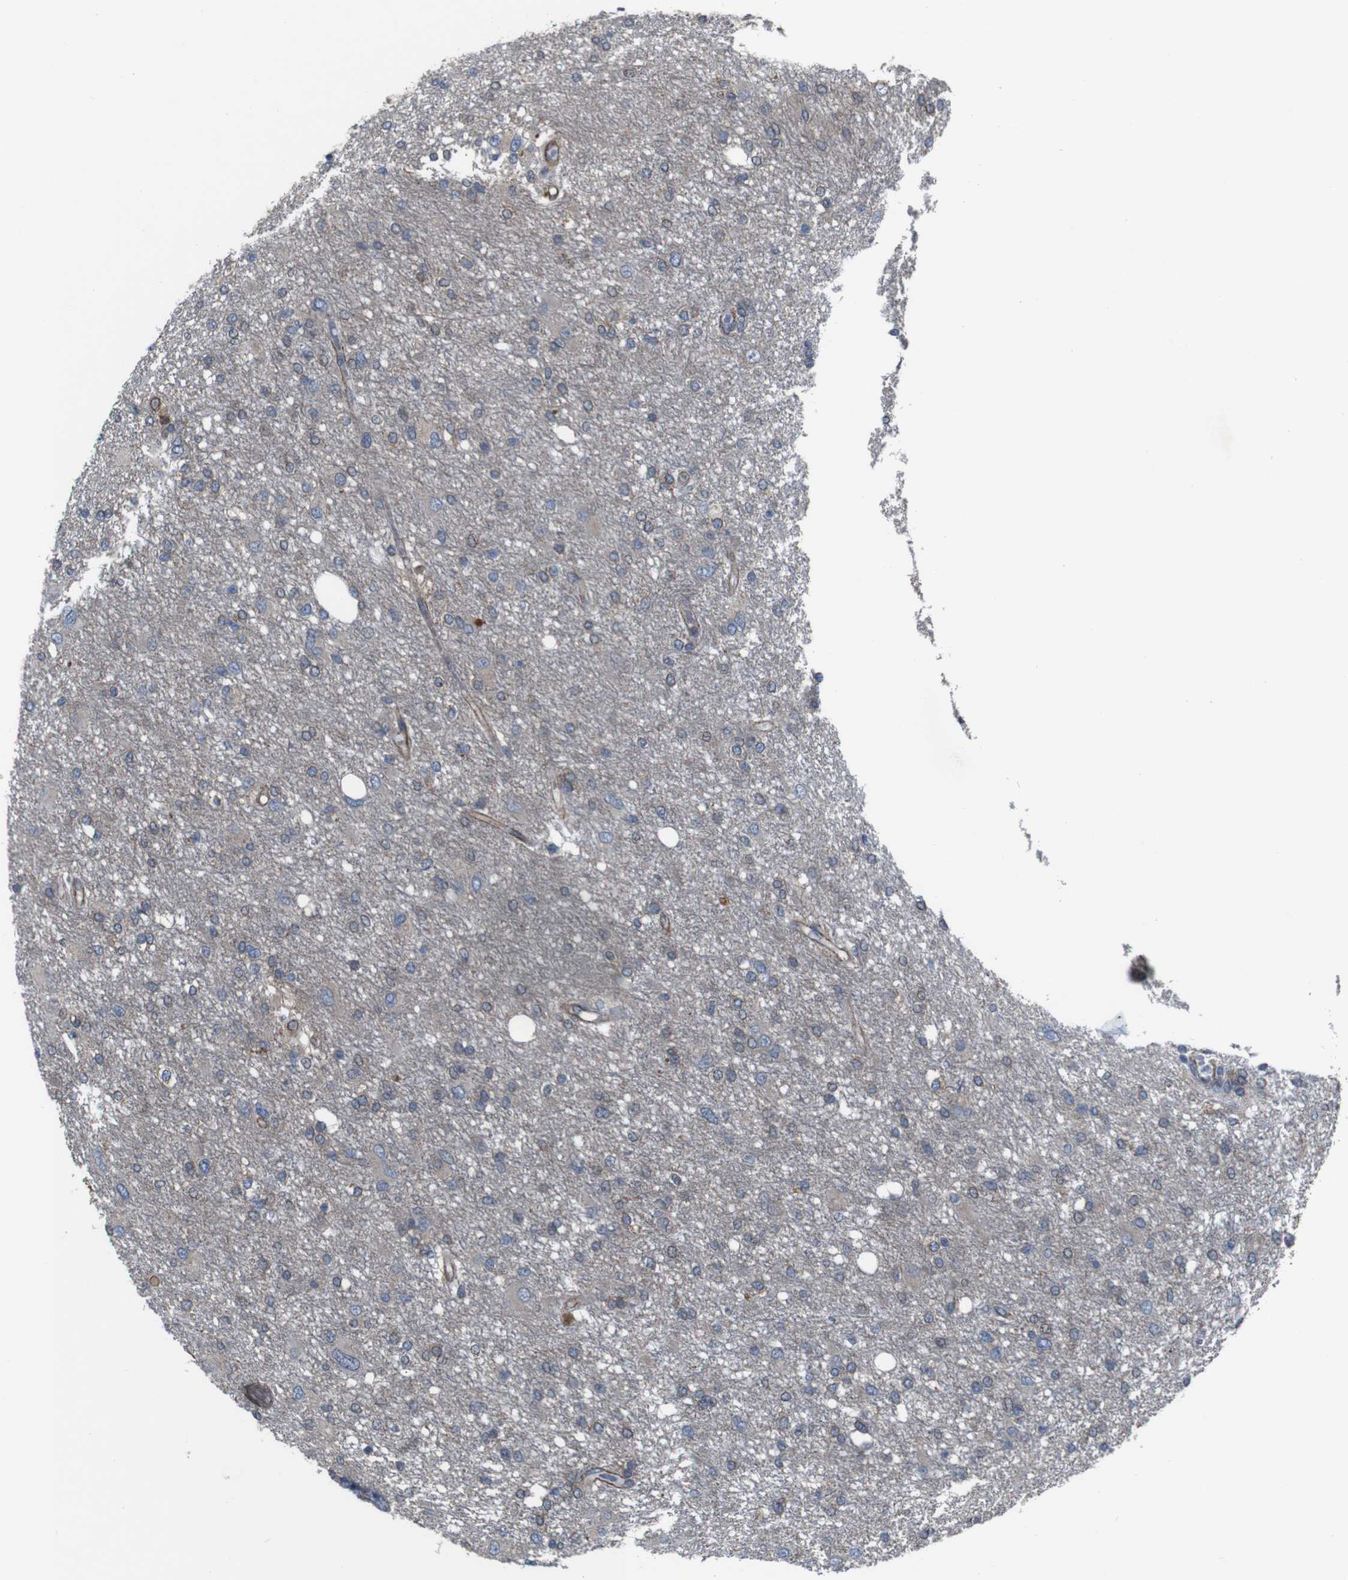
{"staining": {"intensity": "weak", "quantity": "25%-75%", "location": "cytoplasmic/membranous"}, "tissue": "glioma", "cell_type": "Tumor cells", "image_type": "cancer", "snomed": [{"axis": "morphology", "description": "Glioma, malignant, High grade"}, {"axis": "topography", "description": "Brain"}], "caption": "A photomicrograph of human glioma stained for a protein exhibits weak cytoplasmic/membranous brown staining in tumor cells. (Stains: DAB (3,3'-diaminobenzidine) in brown, nuclei in blue, Microscopy: brightfield microscopy at high magnification).", "gene": "GGT7", "patient": {"sex": "female", "age": 59}}